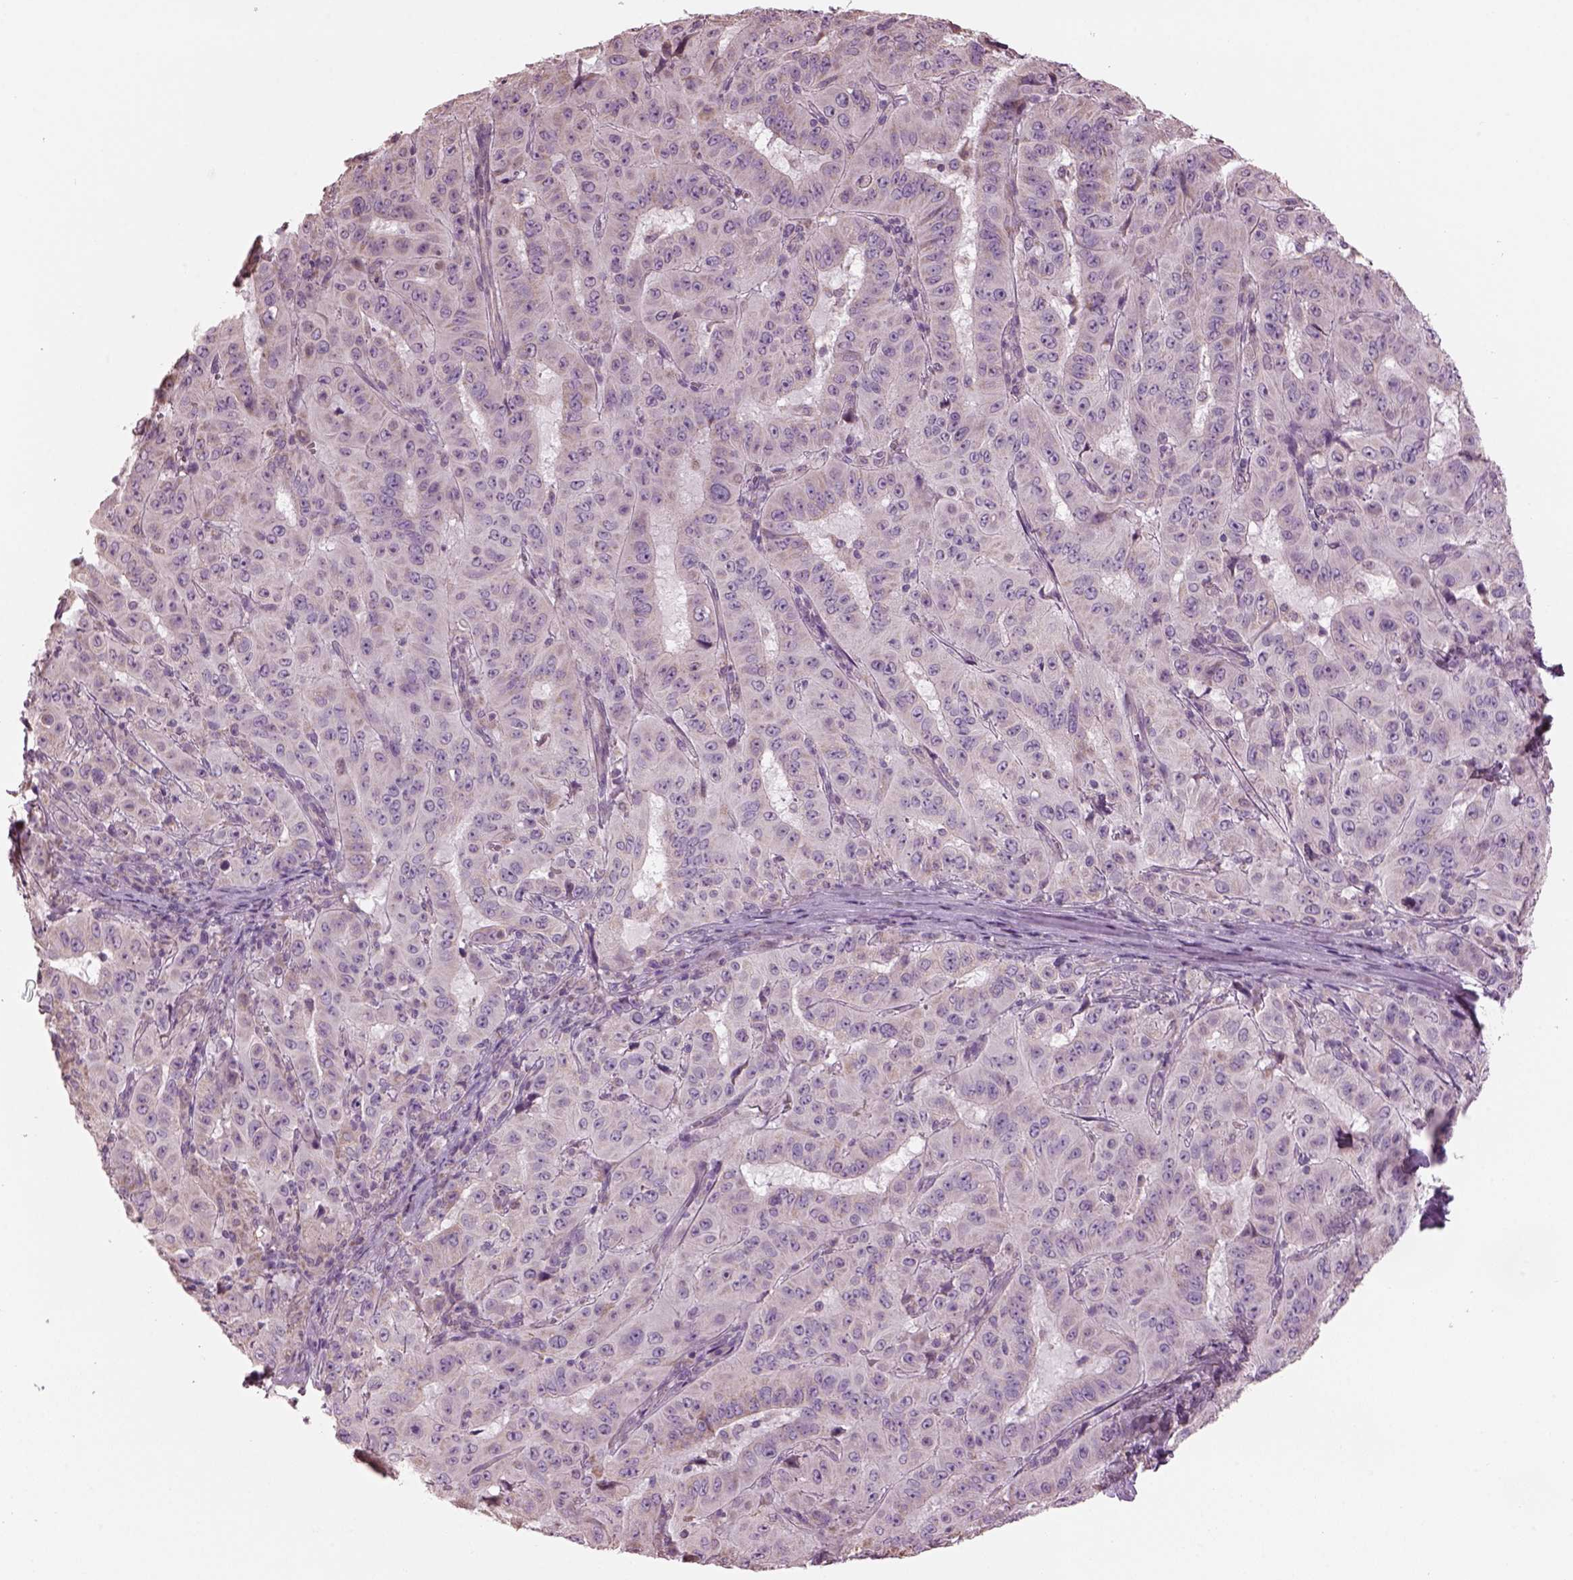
{"staining": {"intensity": "weak", "quantity": "<25%", "location": "cytoplasmic/membranous"}, "tissue": "pancreatic cancer", "cell_type": "Tumor cells", "image_type": "cancer", "snomed": [{"axis": "morphology", "description": "Adenocarcinoma, NOS"}, {"axis": "topography", "description": "Pancreas"}], "caption": "Photomicrograph shows no protein expression in tumor cells of adenocarcinoma (pancreatic) tissue.", "gene": "SPATA7", "patient": {"sex": "male", "age": 63}}